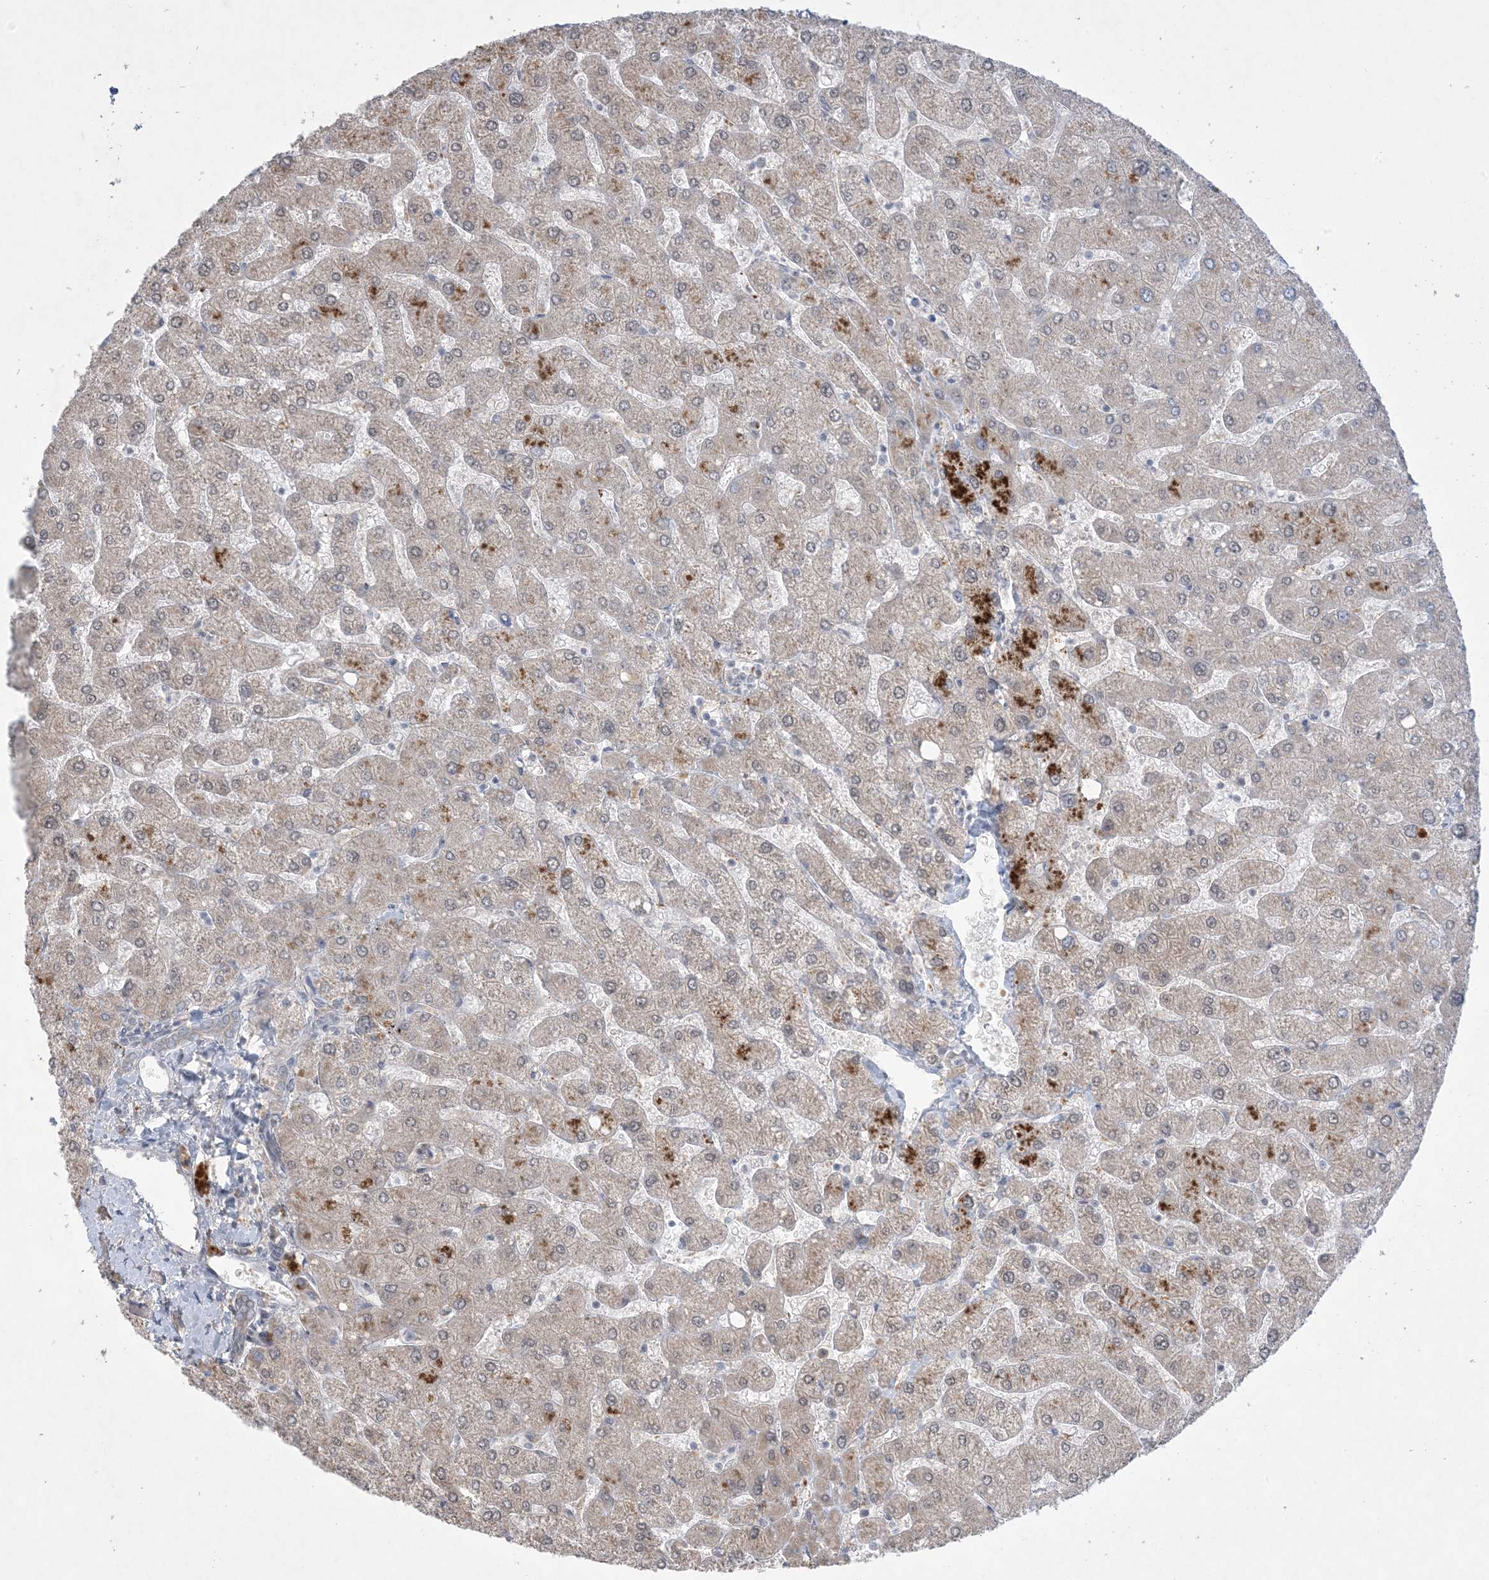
{"staining": {"intensity": "negative", "quantity": "none", "location": "none"}, "tissue": "liver", "cell_type": "Cholangiocytes", "image_type": "normal", "snomed": [{"axis": "morphology", "description": "Normal tissue, NOS"}, {"axis": "topography", "description": "Liver"}], "caption": "This is a histopathology image of immunohistochemistry (IHC) staining of benign liver, which shows no expression in cholangiocytes.", "gene": "MMGT1", "patient": {"sex": "male", "age": 55}}